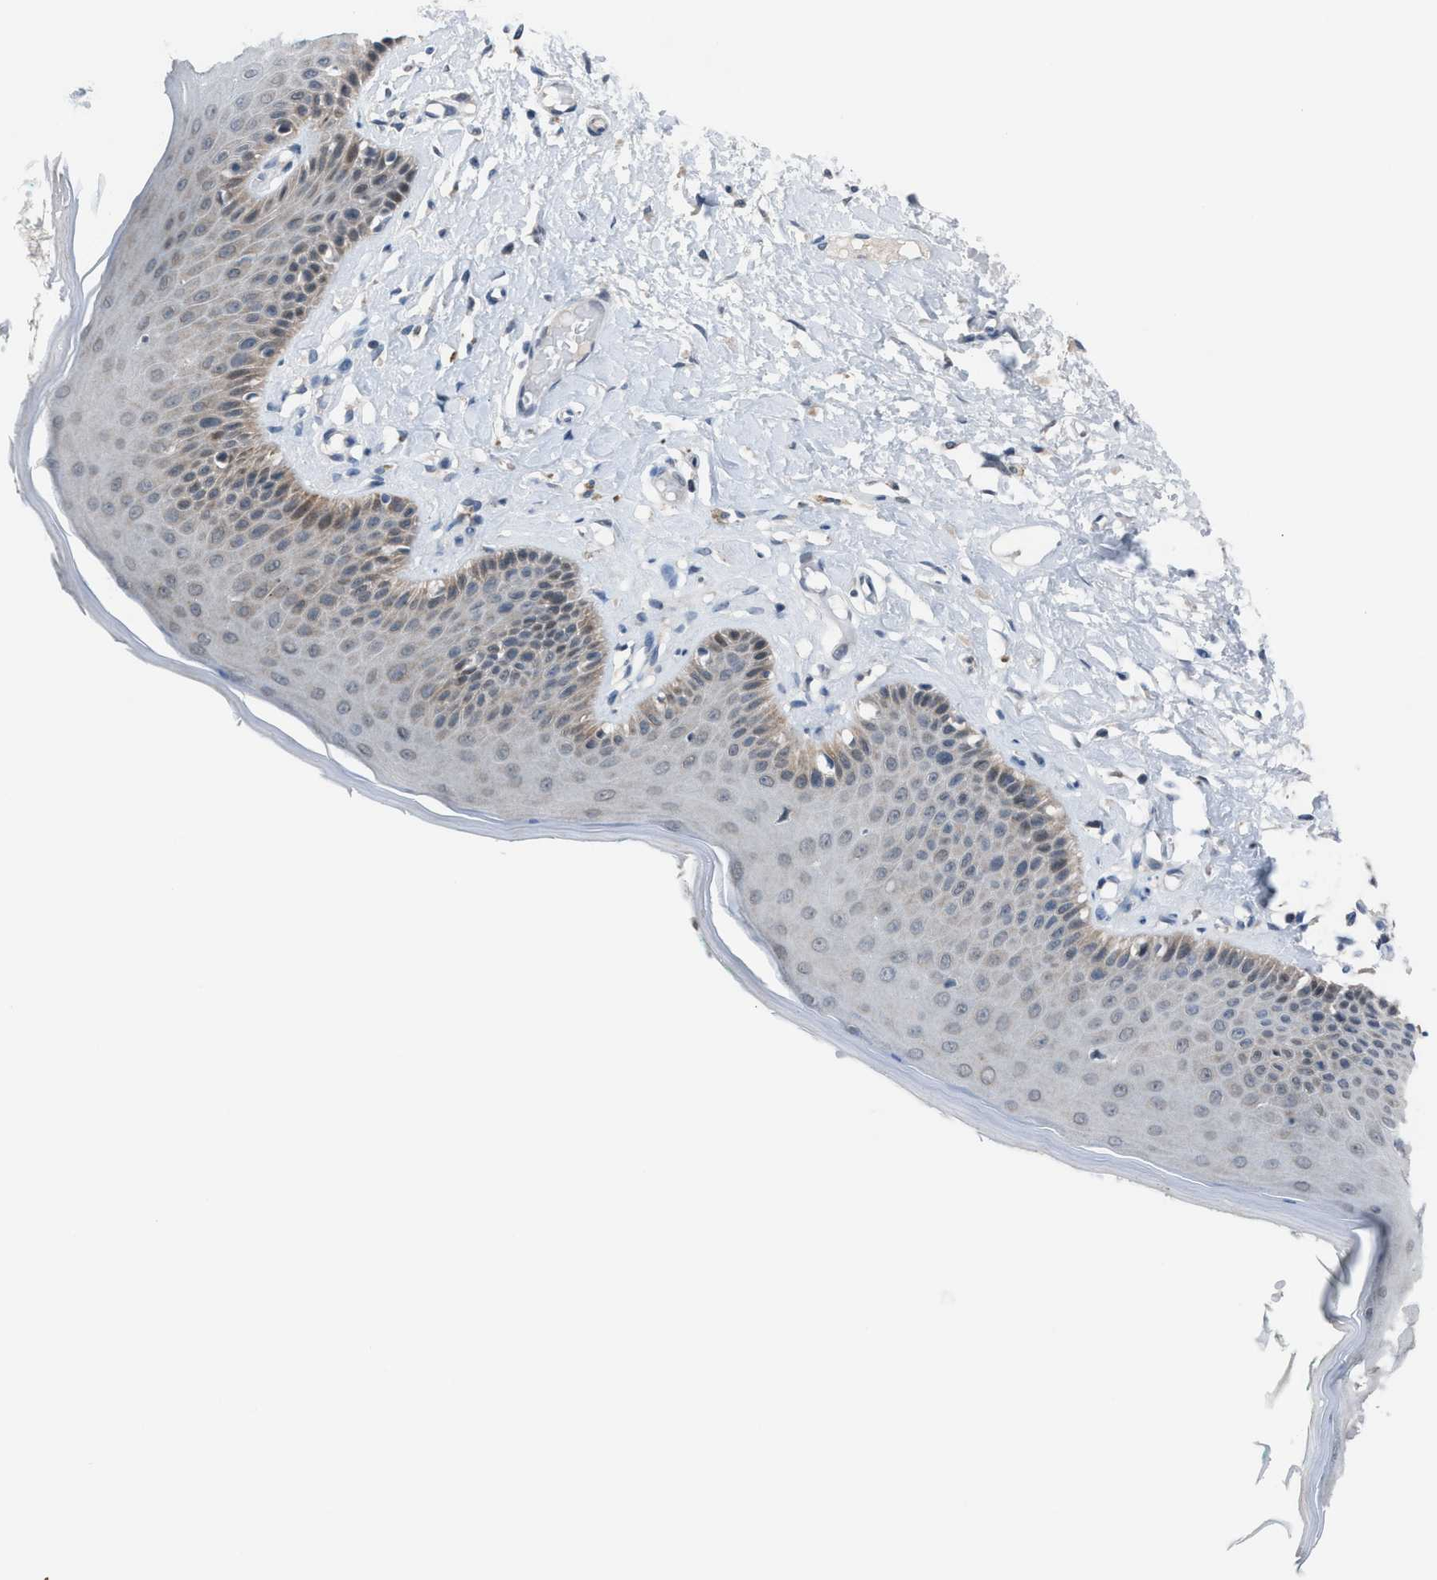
{"staining": {"intensity": "moderate", "quantity": "25%-75%", "location": "cytoplasmic/membranous"}, "tissue": "skin", "cell_type": "Epidermal cells", "image_type": "normal", "snomed": [{"axis": "morphology", "description": "Normal tissue, NOS"}, {"axis": "topography", "description": "Vulva"}], "caption": "Brown immunohistochemical staining in benign human skin demonstrates moderate cytoplasmic/membranous staining in approximately 25%-75% of epidermal cells. Nuclei are stained in blue.", "gene": "ANAPC11", "patient": {"sex": "female", "age": 73}}